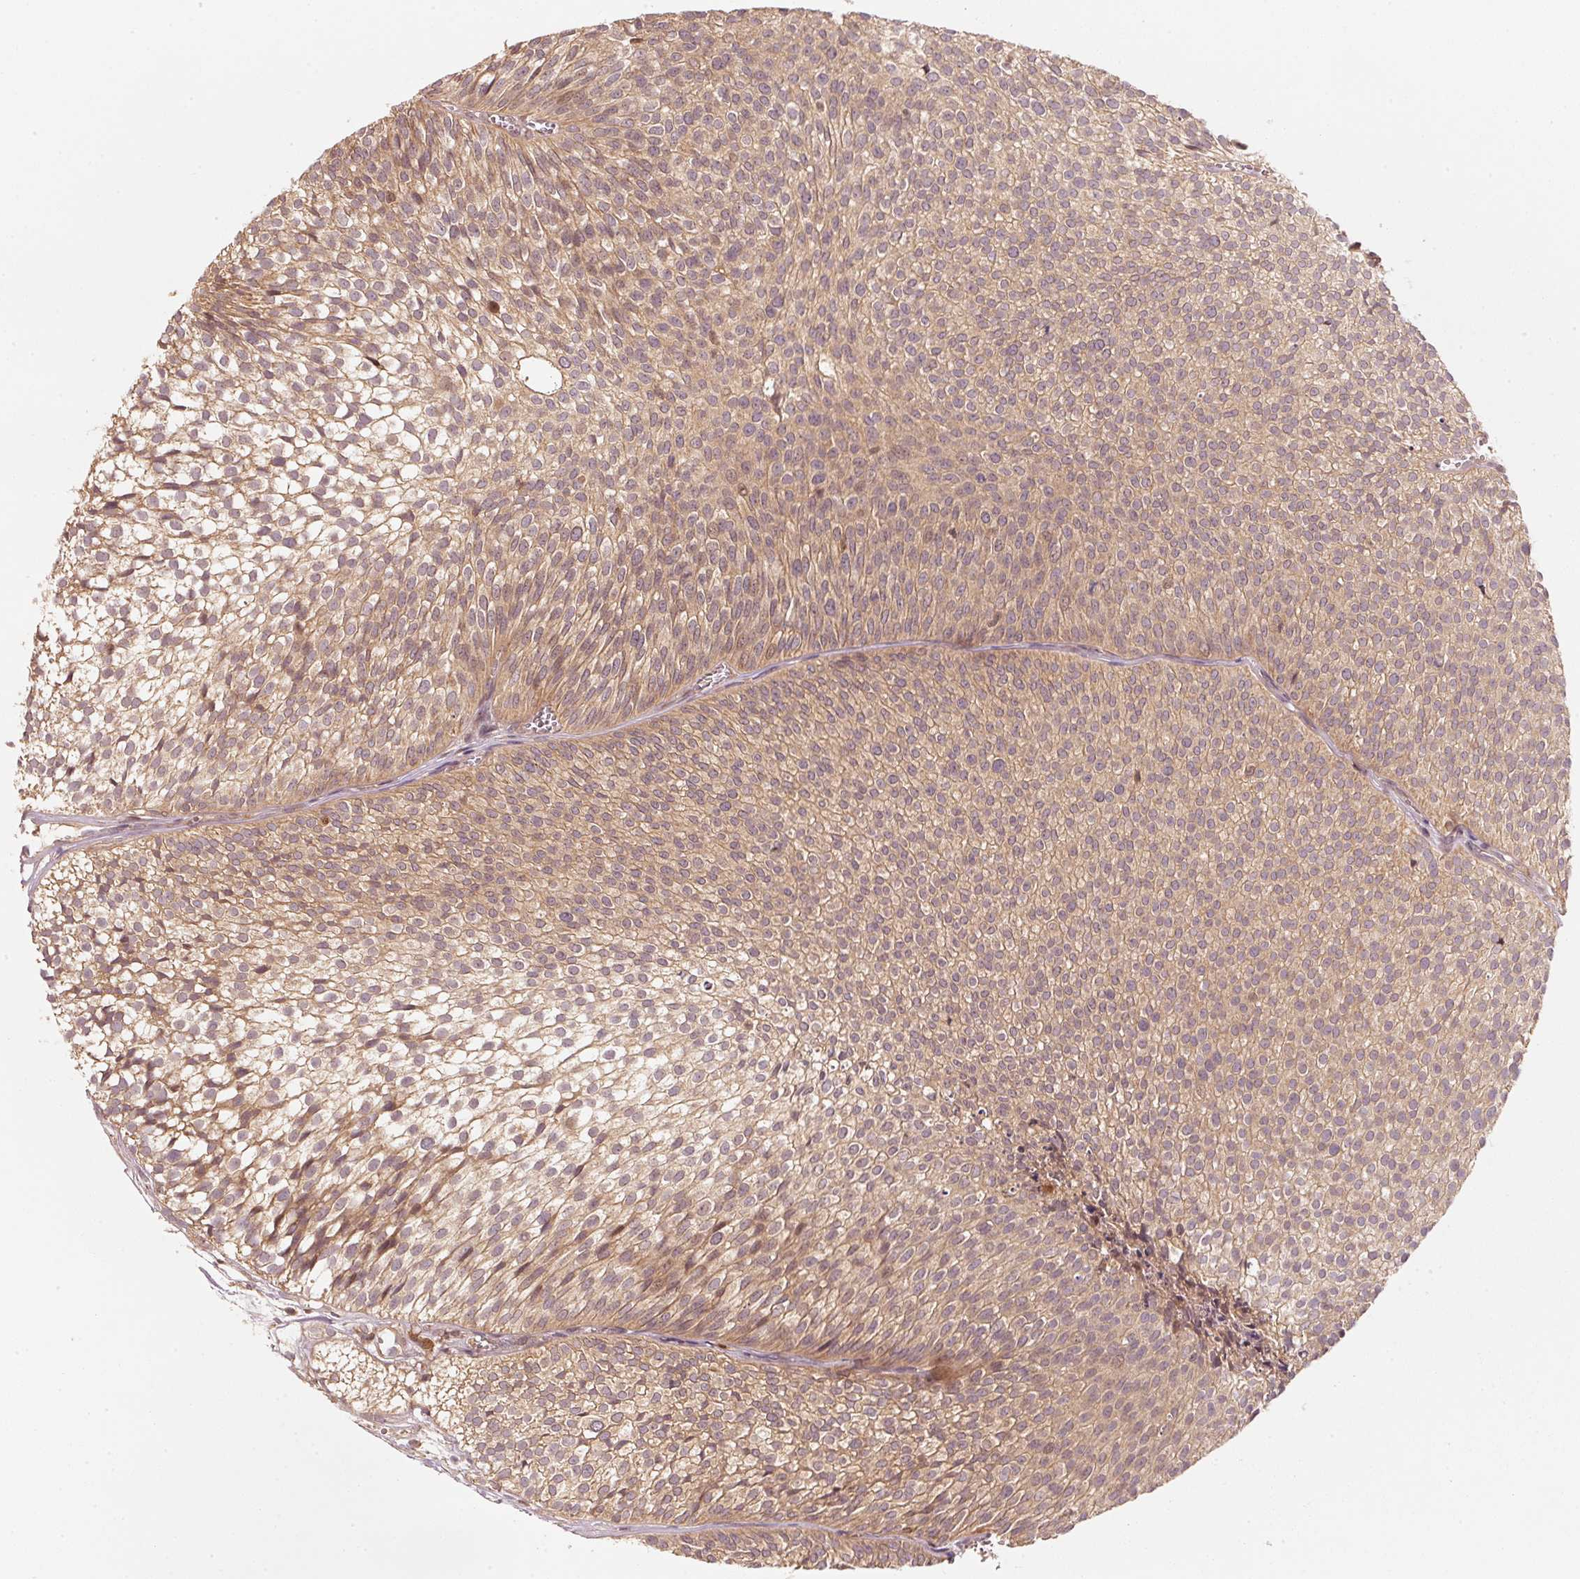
{"staining": {"intensity": "moderate", "quantity": ">75%", "location": "cytoplasmic/membranous"}, "tissue": "urothelial cancer", "cell_type": "Tumor cells", "image_type": "cancer", "snomed": [{"axis": "morphology", "description": "Urothelial carcinoma, Low grade"}, {"axis": "topography", "description": "Urinary bladder"}], "caption": "An immunohistochemistry (IHC) image of tumor tissue is shown. Protein staining in brown shows moderate cytoplasmic/membranous positivity in urothelial cancer within tumor cells. The protein of interest is stained brown, and the nuclei are stained in blue (DAB IHC with brightfield microscopy, high magnification).", "gene": "RRAS2", "patient": {"sex": "male", "age": 91}}